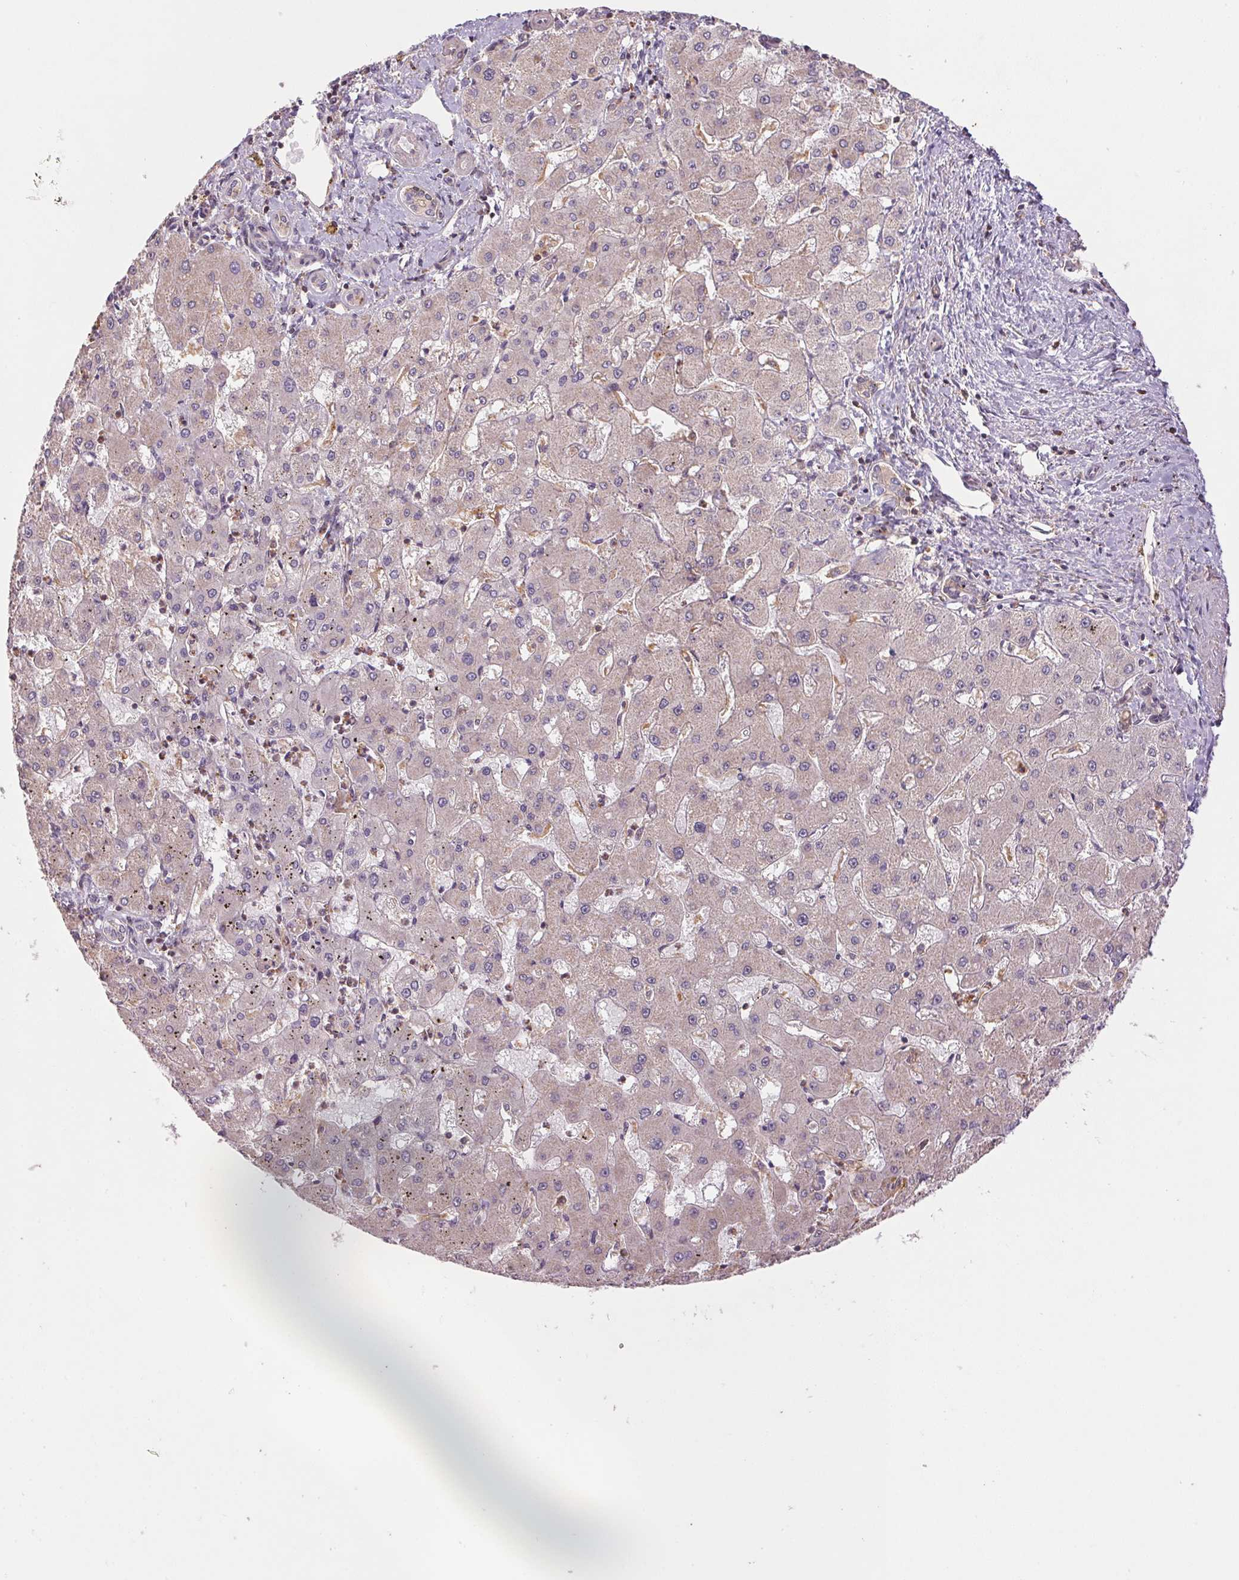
{"staining": {"intensity": "weak", "quantity": "25%-75%", "location": "cytoplasmic/membranous"}, "tissue": "liver cancer", "cell_type": "Tumor cells", "image_type": "cancer", "snomed": [{"axis": "morphology", "description": "Carcinoma, Hepatocellular, NOS"}, {"axis": "topography", "description": "Liver"}], "caption": "High-magnification brightfield microscopy of hepatocellular carcinoma (liver) stained with DAB (3,3'-diaminobenzidine) (brown) and counterstained with hematoxylin (blue). tumor cells exhibit weak cytoplasmic/membranous staining is appreciated in about25%-75% of cells.", "gene": "TUBA3D", "patient": {"sex": "male", "age": 67}}